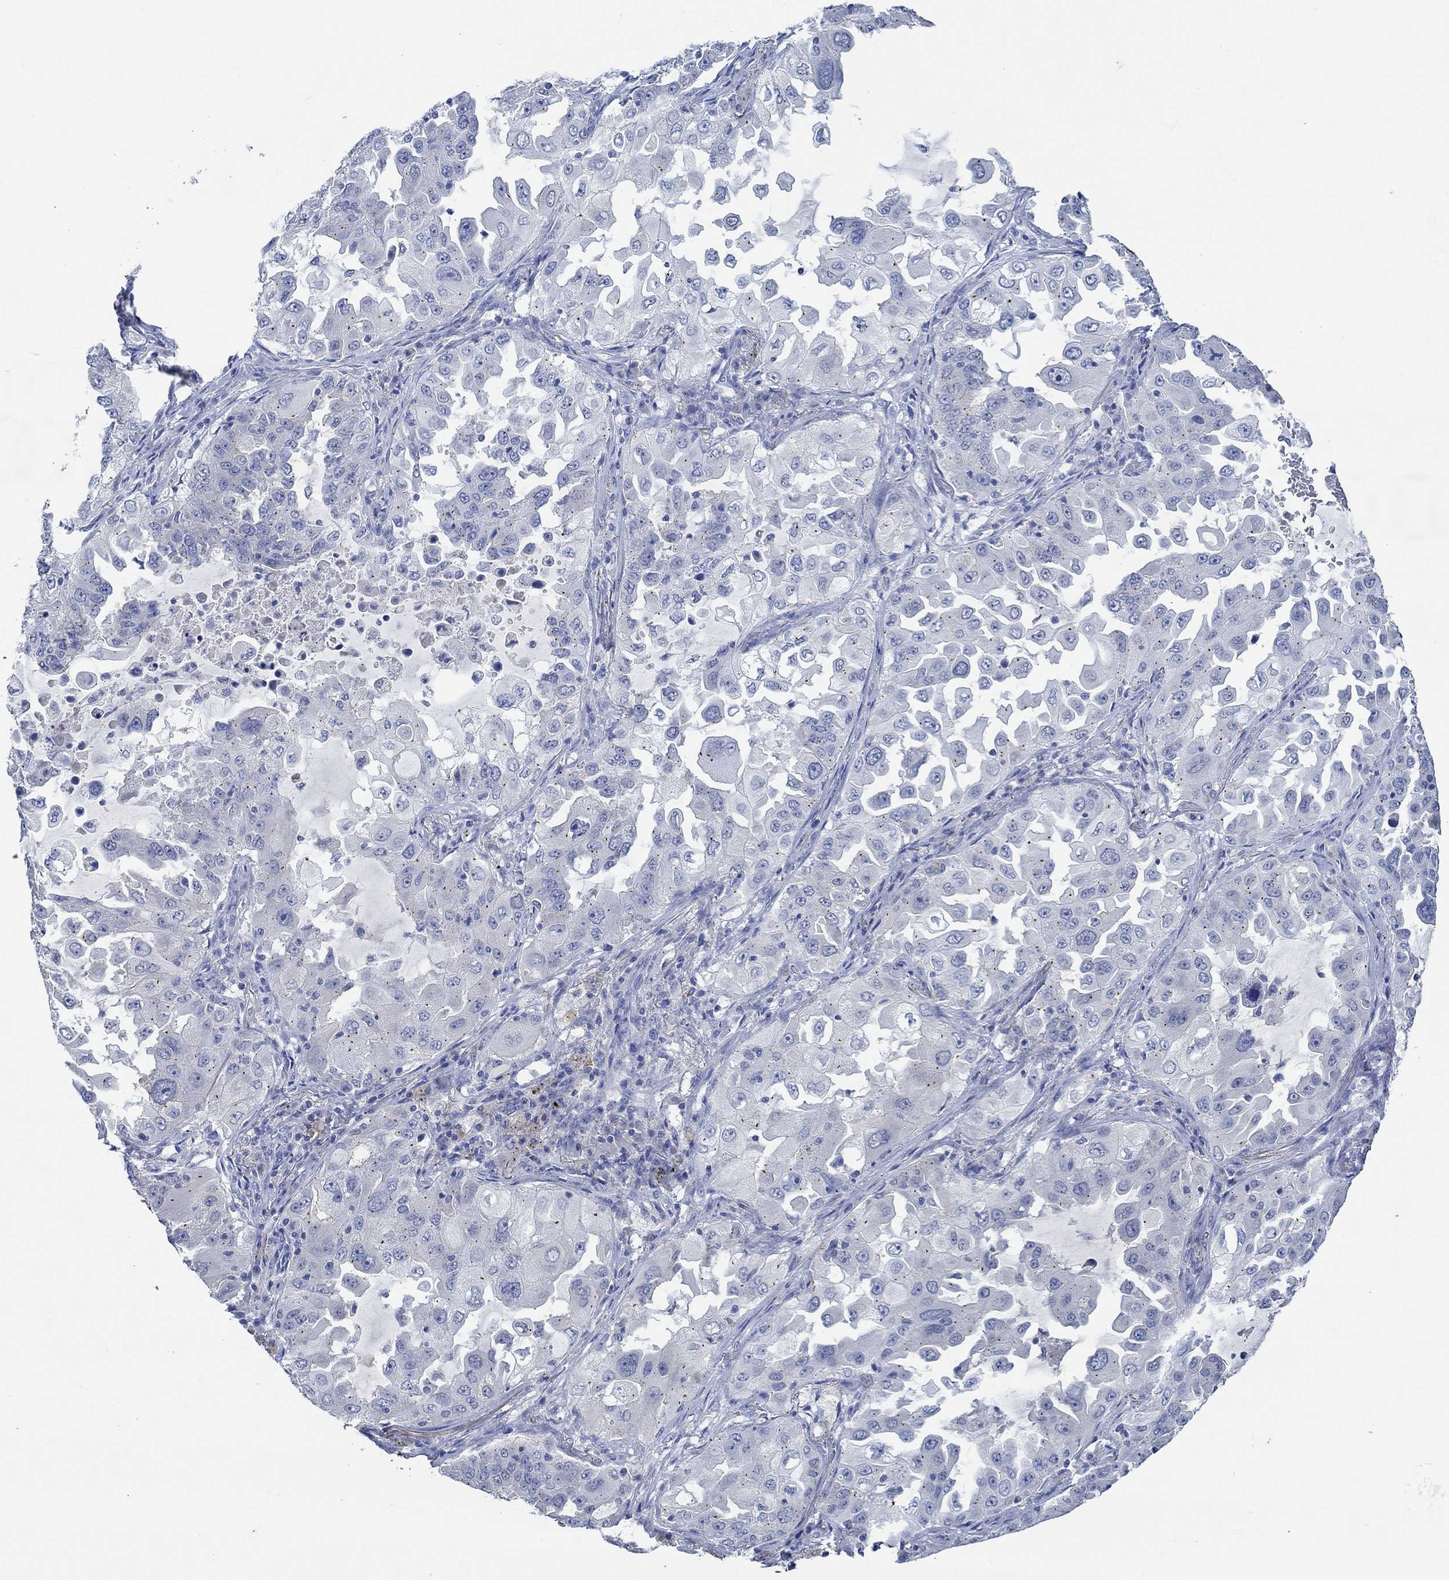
{"staining": {"intensity": "weak", "quantity": "<25%", "location": "cytoplasmic/membranous"}, "tissue": "lung cancer", "cell_type": "Tumor cells", "image_type": "cancer", "snomed": [{"axis": "morphology", "description": "Adenocarcinoma, NOS"}, {"axis": "topography", "description": "Lung"}], "caption": "Immunohistochemical staining of lung cancer (adenocarcinoma) reveals no significant staining in tumor cells.", "gene": "CPM", "patient": {"sex": "female", "age": 61}}